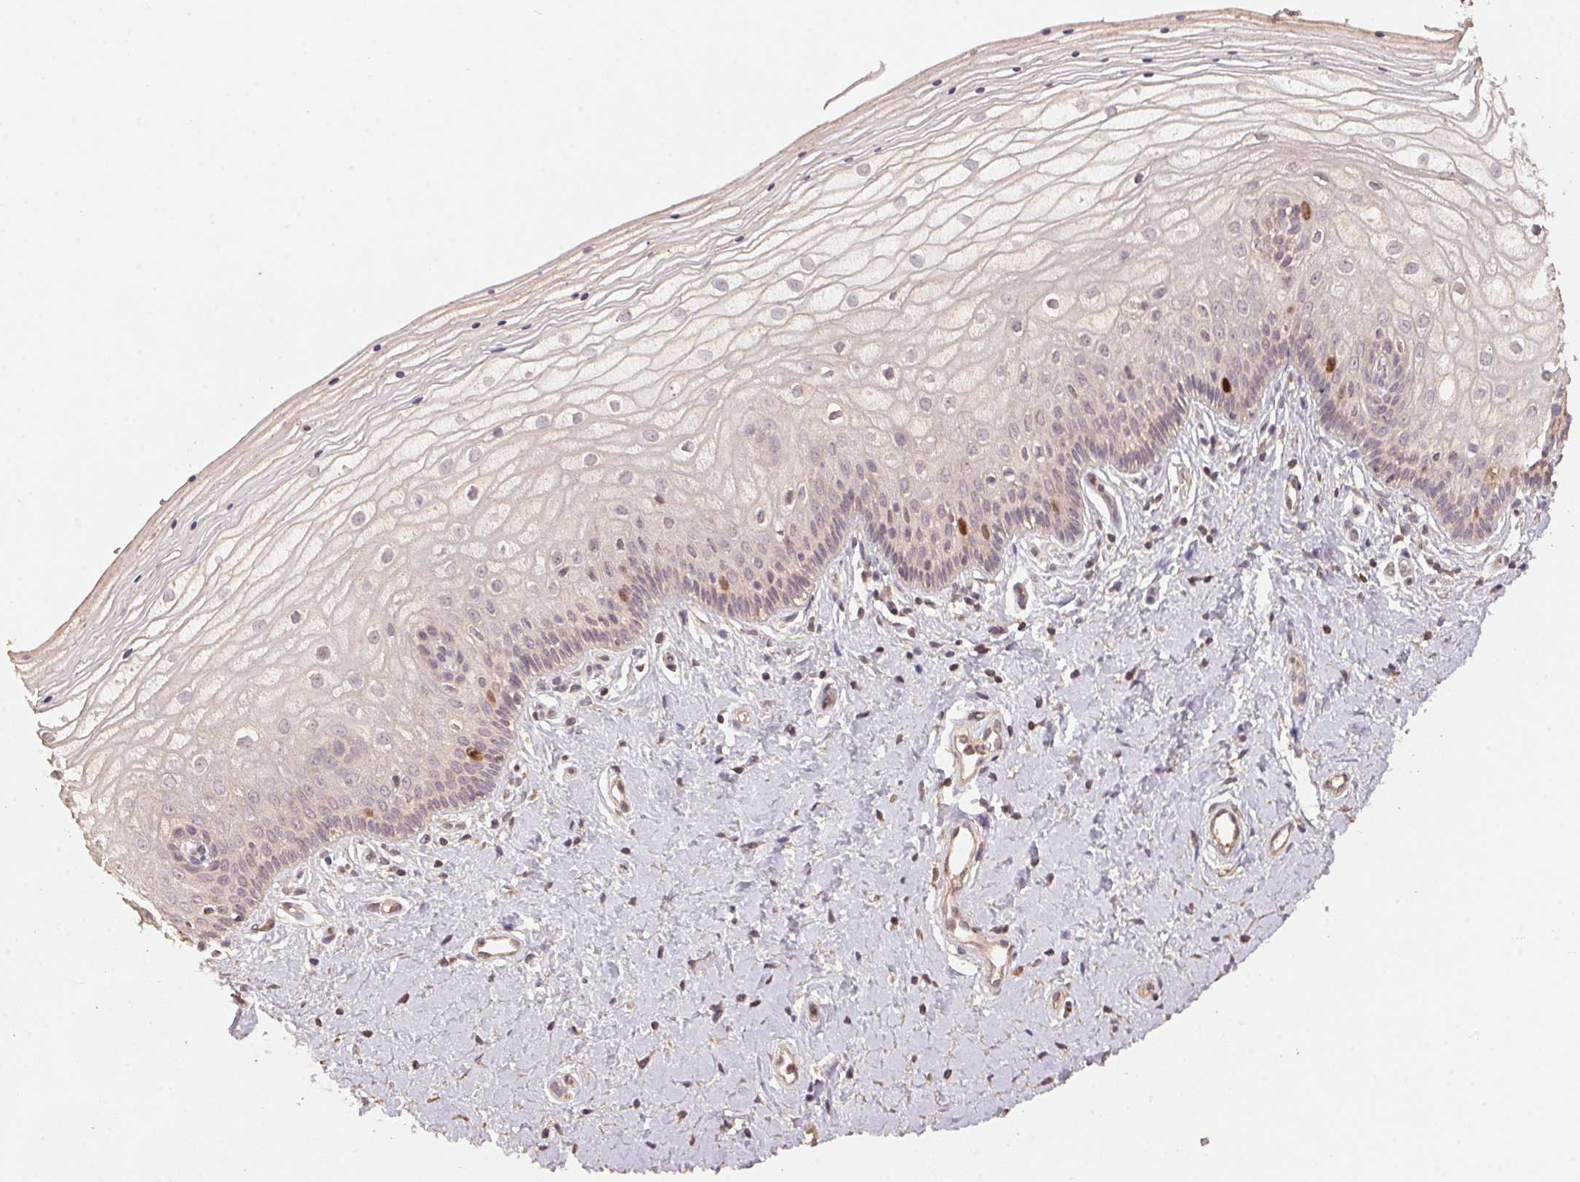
{"staining": {"intensity": "moderate", "quantity": "<25%", "location": "nuclear"}, "tissue": "vagina", "cell_type": "Squamous epithelial cells", "image_type": "normal", "snomed": [{"axis": "morphology", "description": "Normal tissue, NOS"}, {"axis": "topography", "description": "Vagina"}], "caption": "A histopathology image showing moderate nuclear staining in approximately <25% of squamous epithelial cells in unremarkable vagina, as visualized by brown immunohistochemical staining.", "gene": "CENPF", "patient": {"sex": "female", "age": 39}}